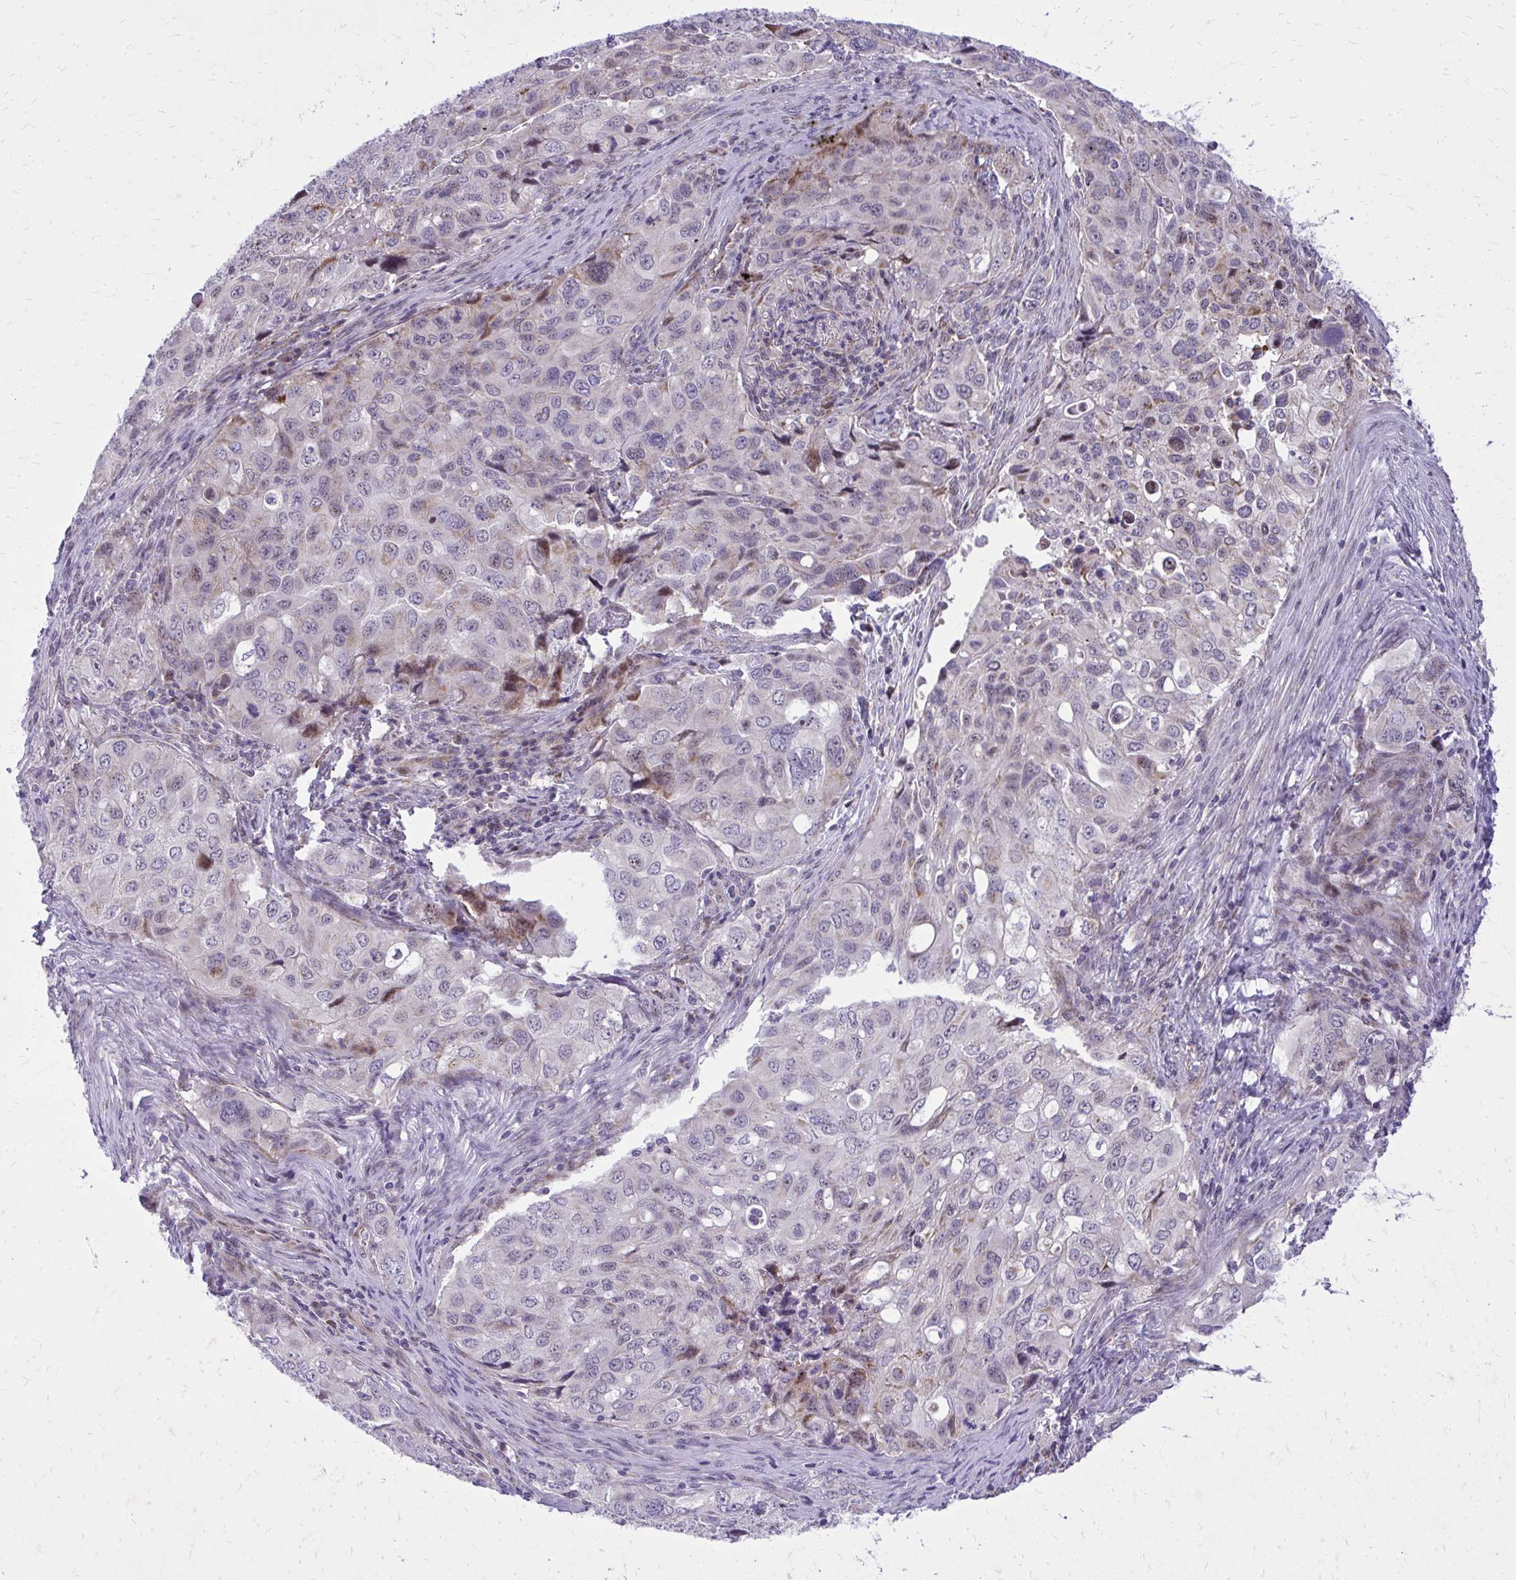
{"staining": {"intensity": "negative", "quantity": "none", "location": "none"}, "tissue": "lung cancer", "cell_type": "Tumor cells", "image_type": "cancer", "snomed": [{"axis": "morphology", "description": "Adenocarcinoma, NOS"}, {"axis": "morphology", "description": "Adenocarcinoma, metastatic, NOS"}, {"axis": "topography", "description": "Lymph node"}, {"axis": "topography", "description": "Lung"}], "caption": "The histopathology image demonstrates no staining of tumor cells in lung cancer (metastatic adenocarcinoma). (Immunohistochemistry (ihc), brightfield microscopy, high magnification).", "gene": "GPRIN3", "patient": {"sex": "female", "age": 42}}